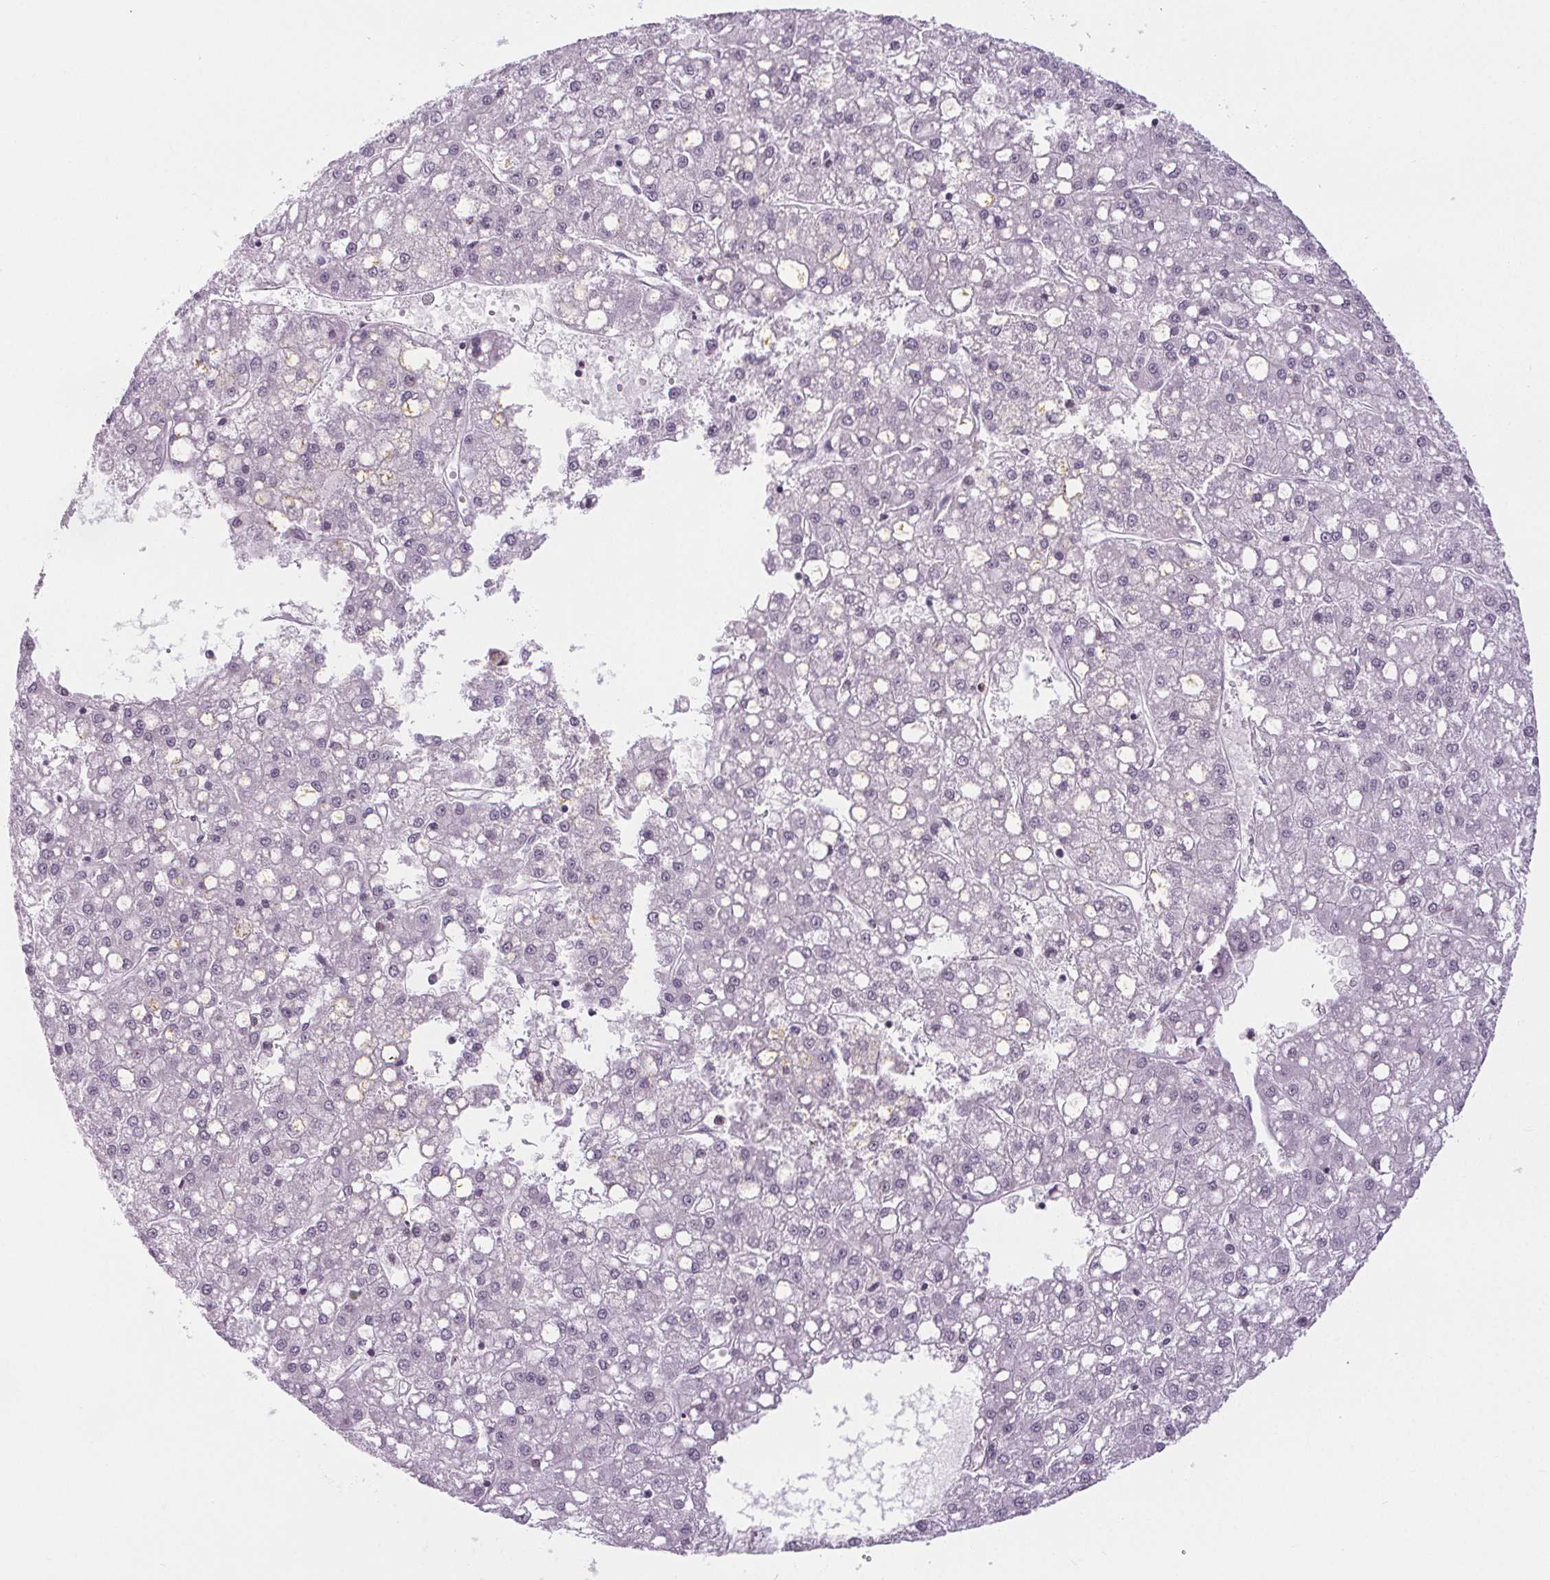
{"staining": {"intensity": "weak", "quantity": "<25%", "location": "nuclear"}, "tissue": "liver cancer", "cell_type": "Tumor cells", "image_type": "cancer", "snomed": [{"axis": "morphology", "description": "Carcinoma, Hepatocellular, NOS"}, {"axis": "topography", "description": "Liver"}], "caption": "The micrograph demonstrates no staining of tumor cells in liver cancer.", "gene": "NOLC1", "patient": {"sex": "male", "age": 67}}